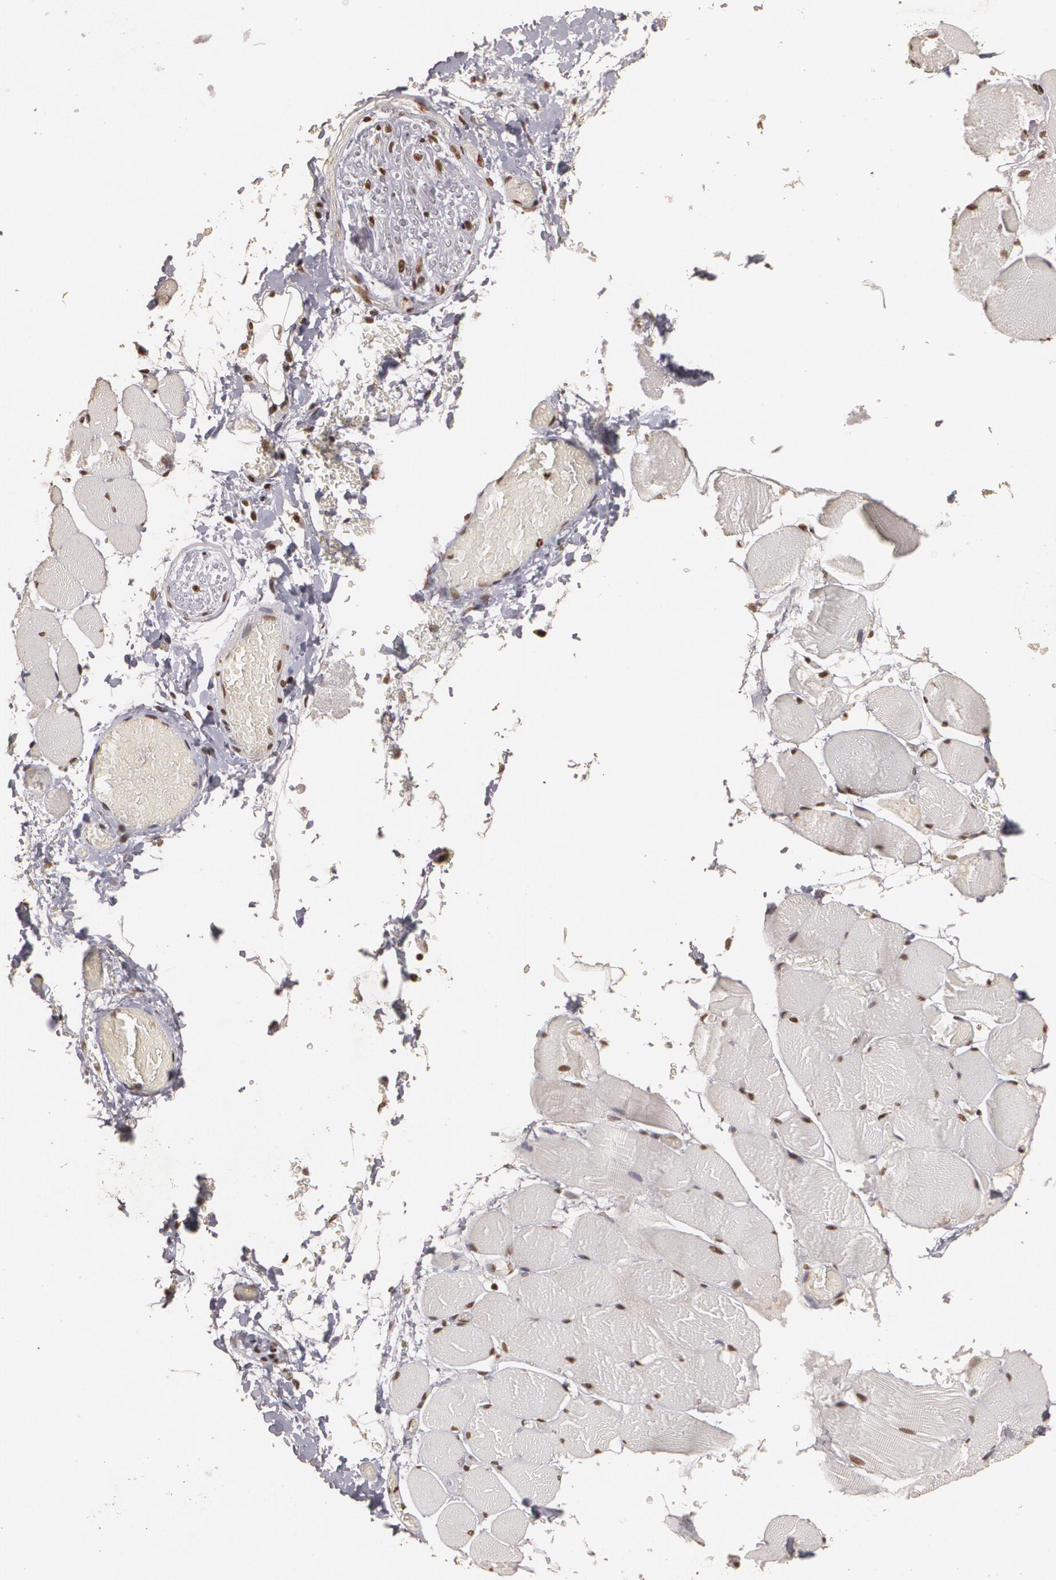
{"staining": {"intensity": "moderate", "quantity": ">75%", "location": "nuclear"}, "tissue": "skeletal muscle", "cell_type": "Myocytes", "image_type": "normal", "snomed": [{"axis": "morphology", "description": "Normal tissue, NOS"}, {"axis": "topography", "description": "Skeletal muscle"}, {"axis": "topography", "description": "Soft tissue"}], "caption": "Protein expression analysis of benign human skeletal muscle reveals moderate nuclear expression in approximately >75% of myocytes. The staining is performed using DAB (3,3'-diaminobenzidine) brown chromogen to label protein expression. The nuclei are counter-stained blue using hematoxylin.", "gene": "RCOR1", "patient": {"sex": "female", "age": 58}}